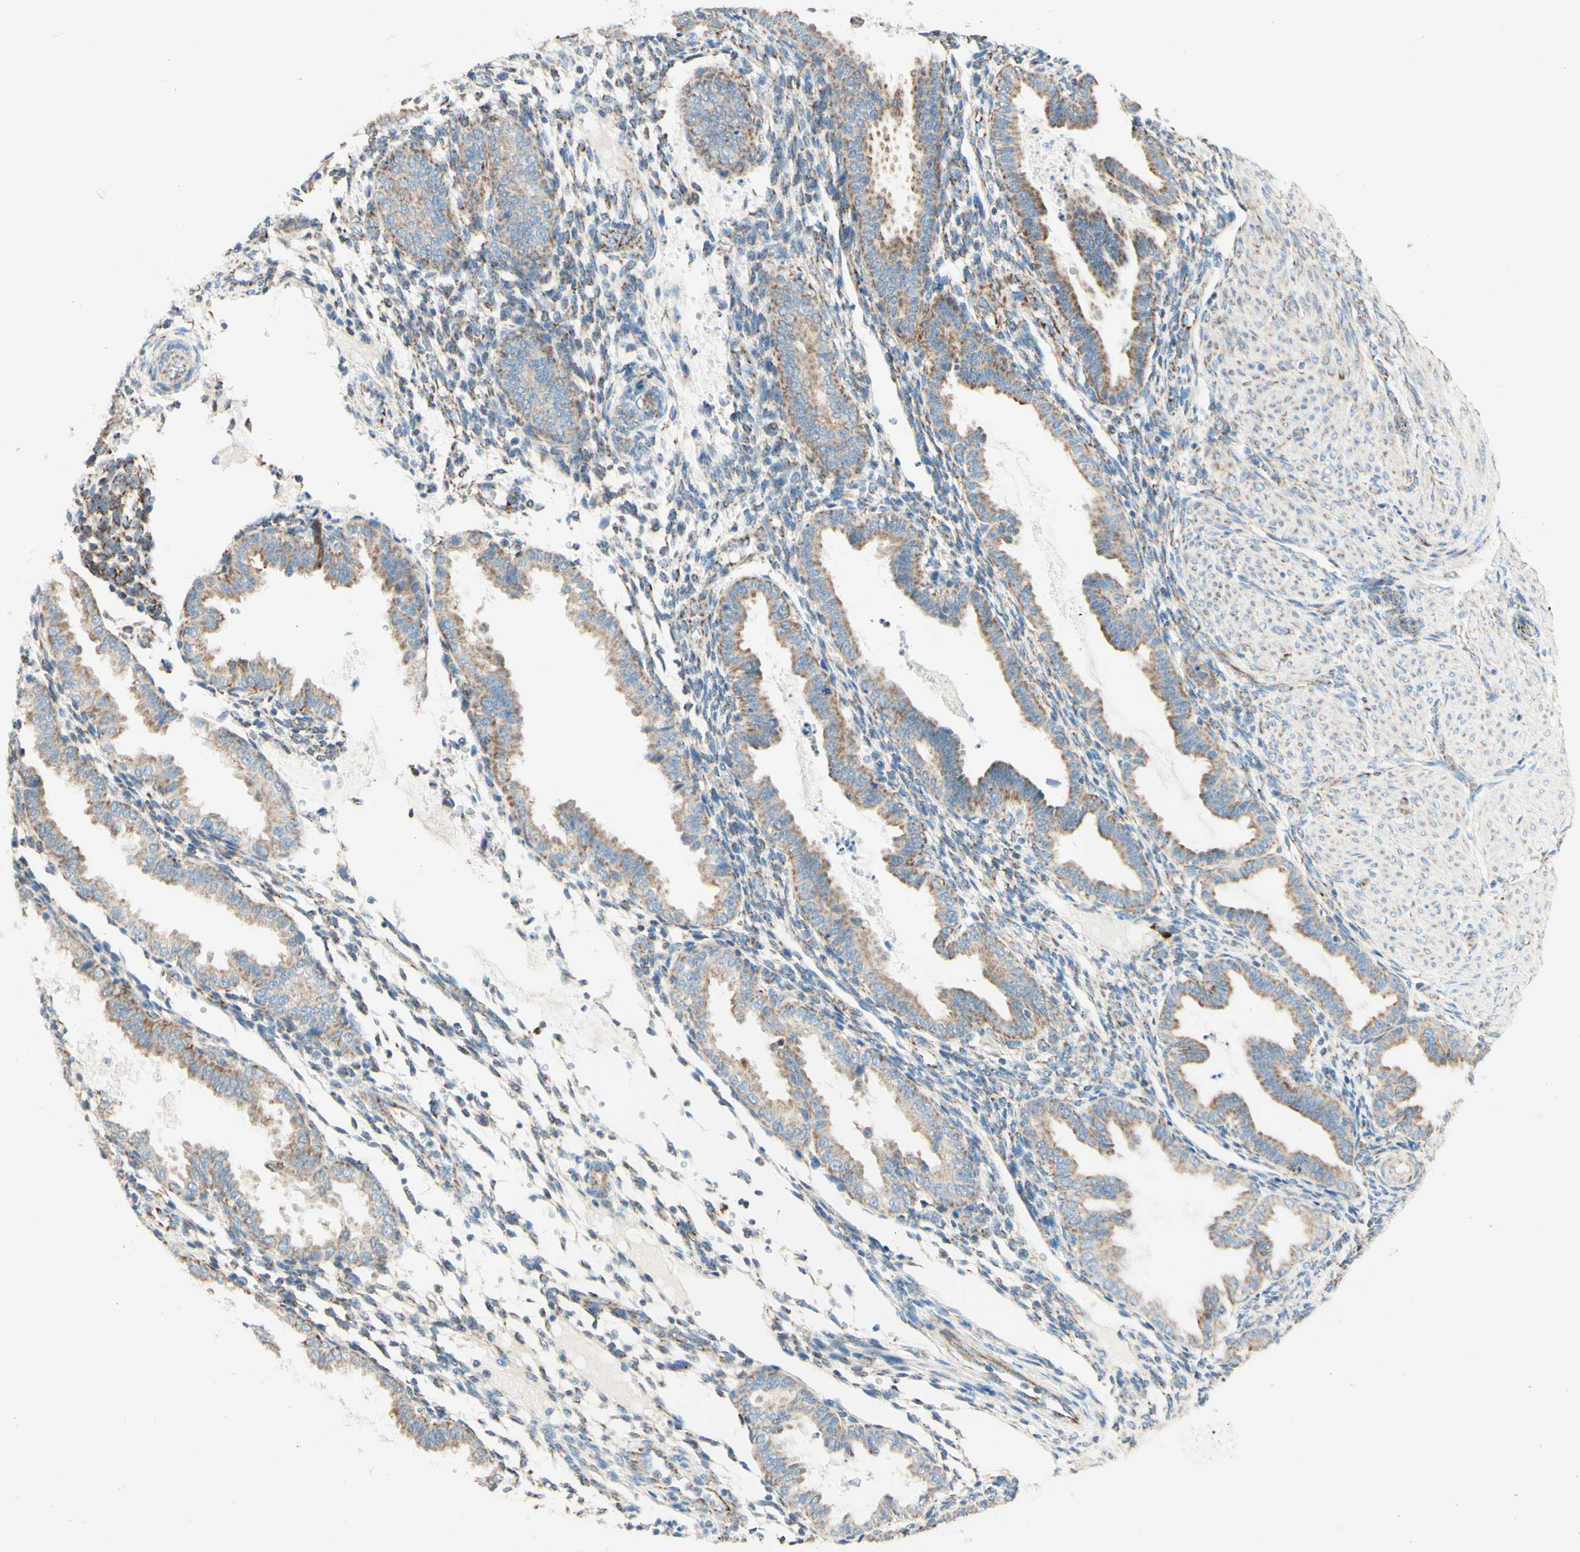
{"staining": {"intensity": "weak", "quantity": "<25%", "location": "cytoplasmic/membranous"}, "tissue": "endometrium", "cell_type": "Cells in endometrial stroma", "image_type": "normal", "snomed": [{"axis": "morphology", "description": "Normal tissue, NOS"}, {"axis": "topography", "description": "Endometrium"}], "caption": "DAB immunohistochemical staining of benign endometrium reveals no significant staining in cells in endometrial stroma.", "gene": "ARMC10", "patient": {"sex": "female", "age": 33}}